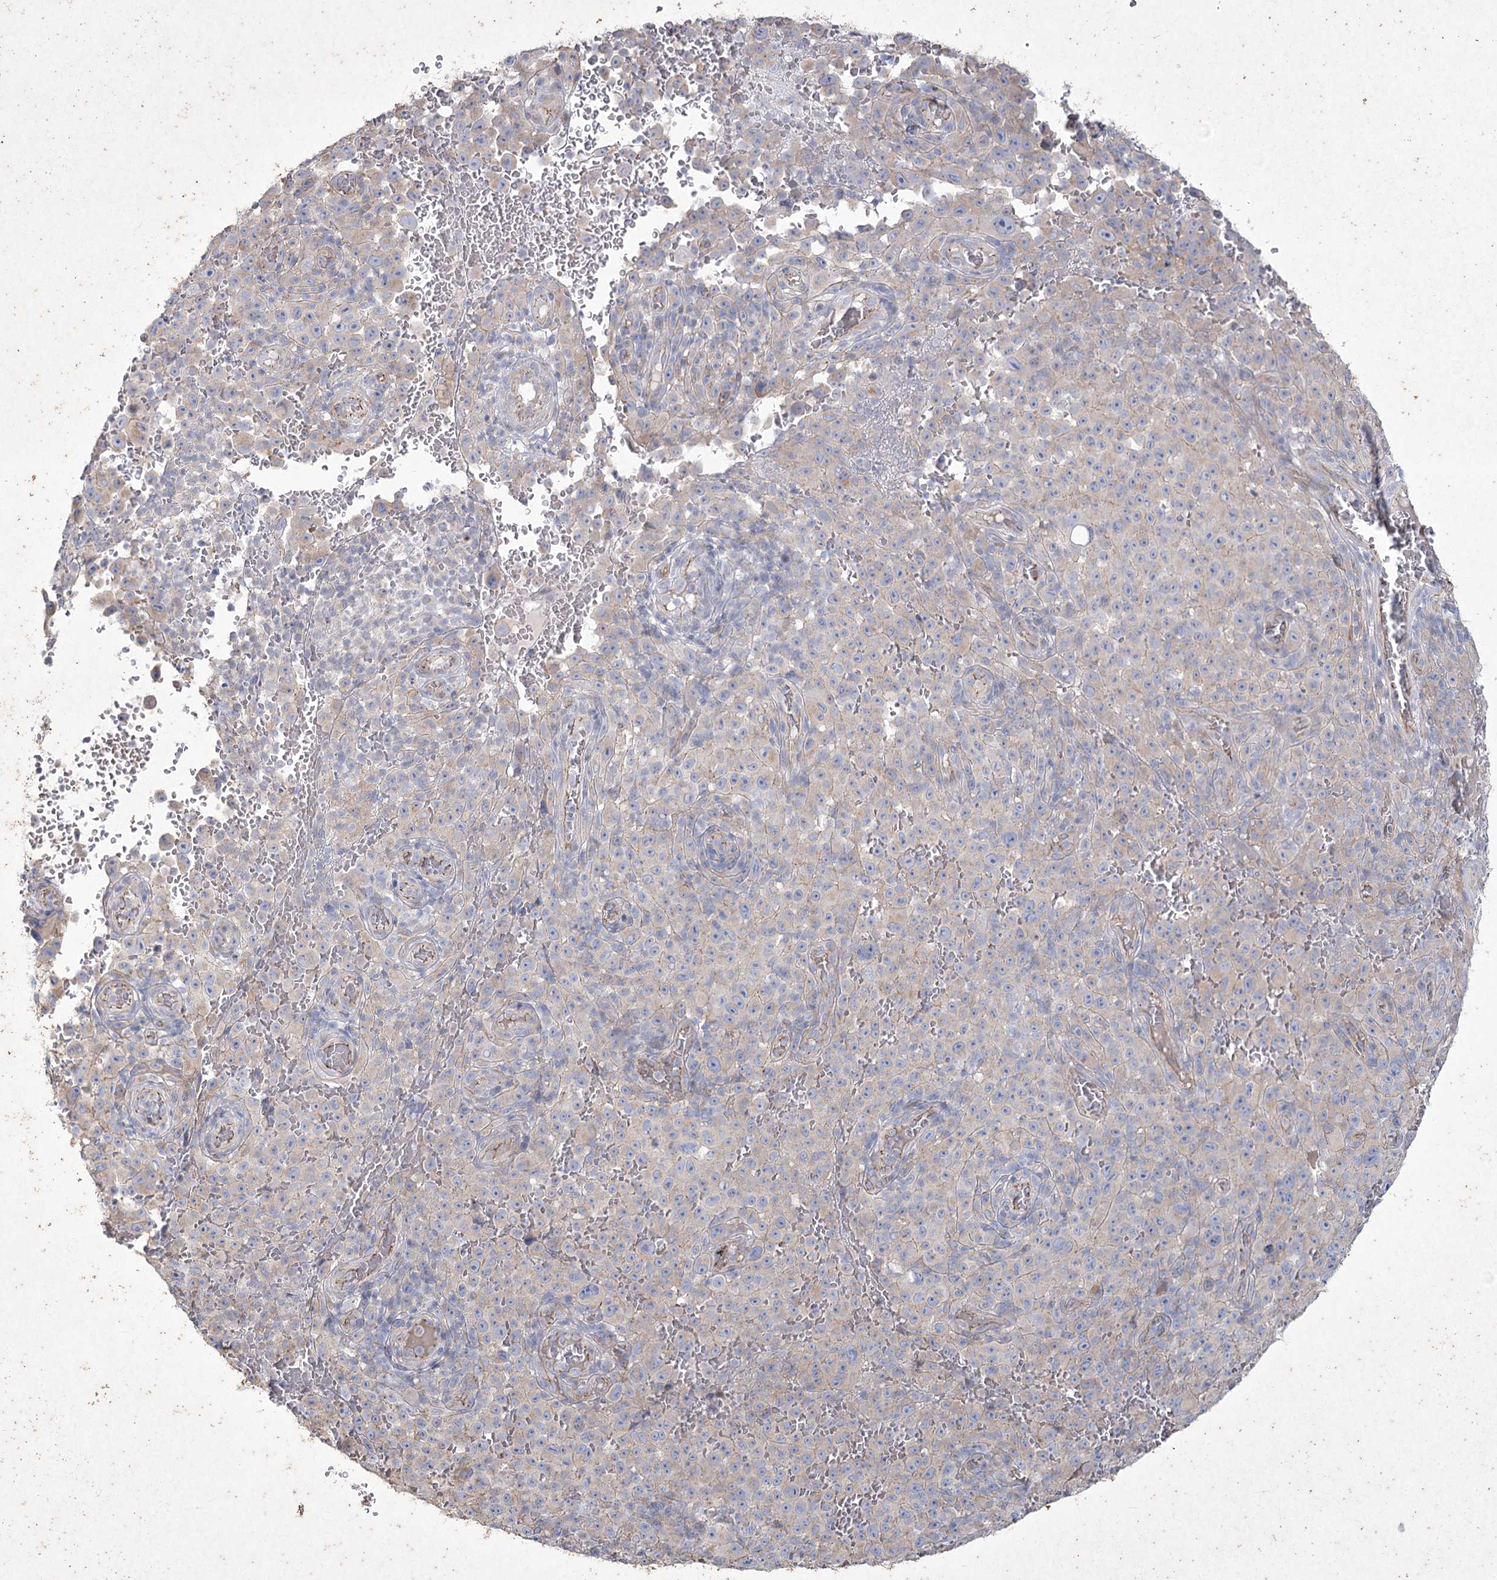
{"staining": {"intensity": "negative", "quantity": "none", "location": "none"}, "tissue": "melanoma", "cell_type": "Tumor cells", "image_type": "cancer", "snomed": [{"axis": "morphology", "description": "Malignant melanoma, NOS"}, {"axis": "topography", "description": "Skin"}], "caption": "This is an immunohistochemistry (IHC) histopathology image of human malignant melanoma. There is no positivity in tumor cells.", "gene": "LDLRAD3", "patient": {"sex": "female", "age": 82}}